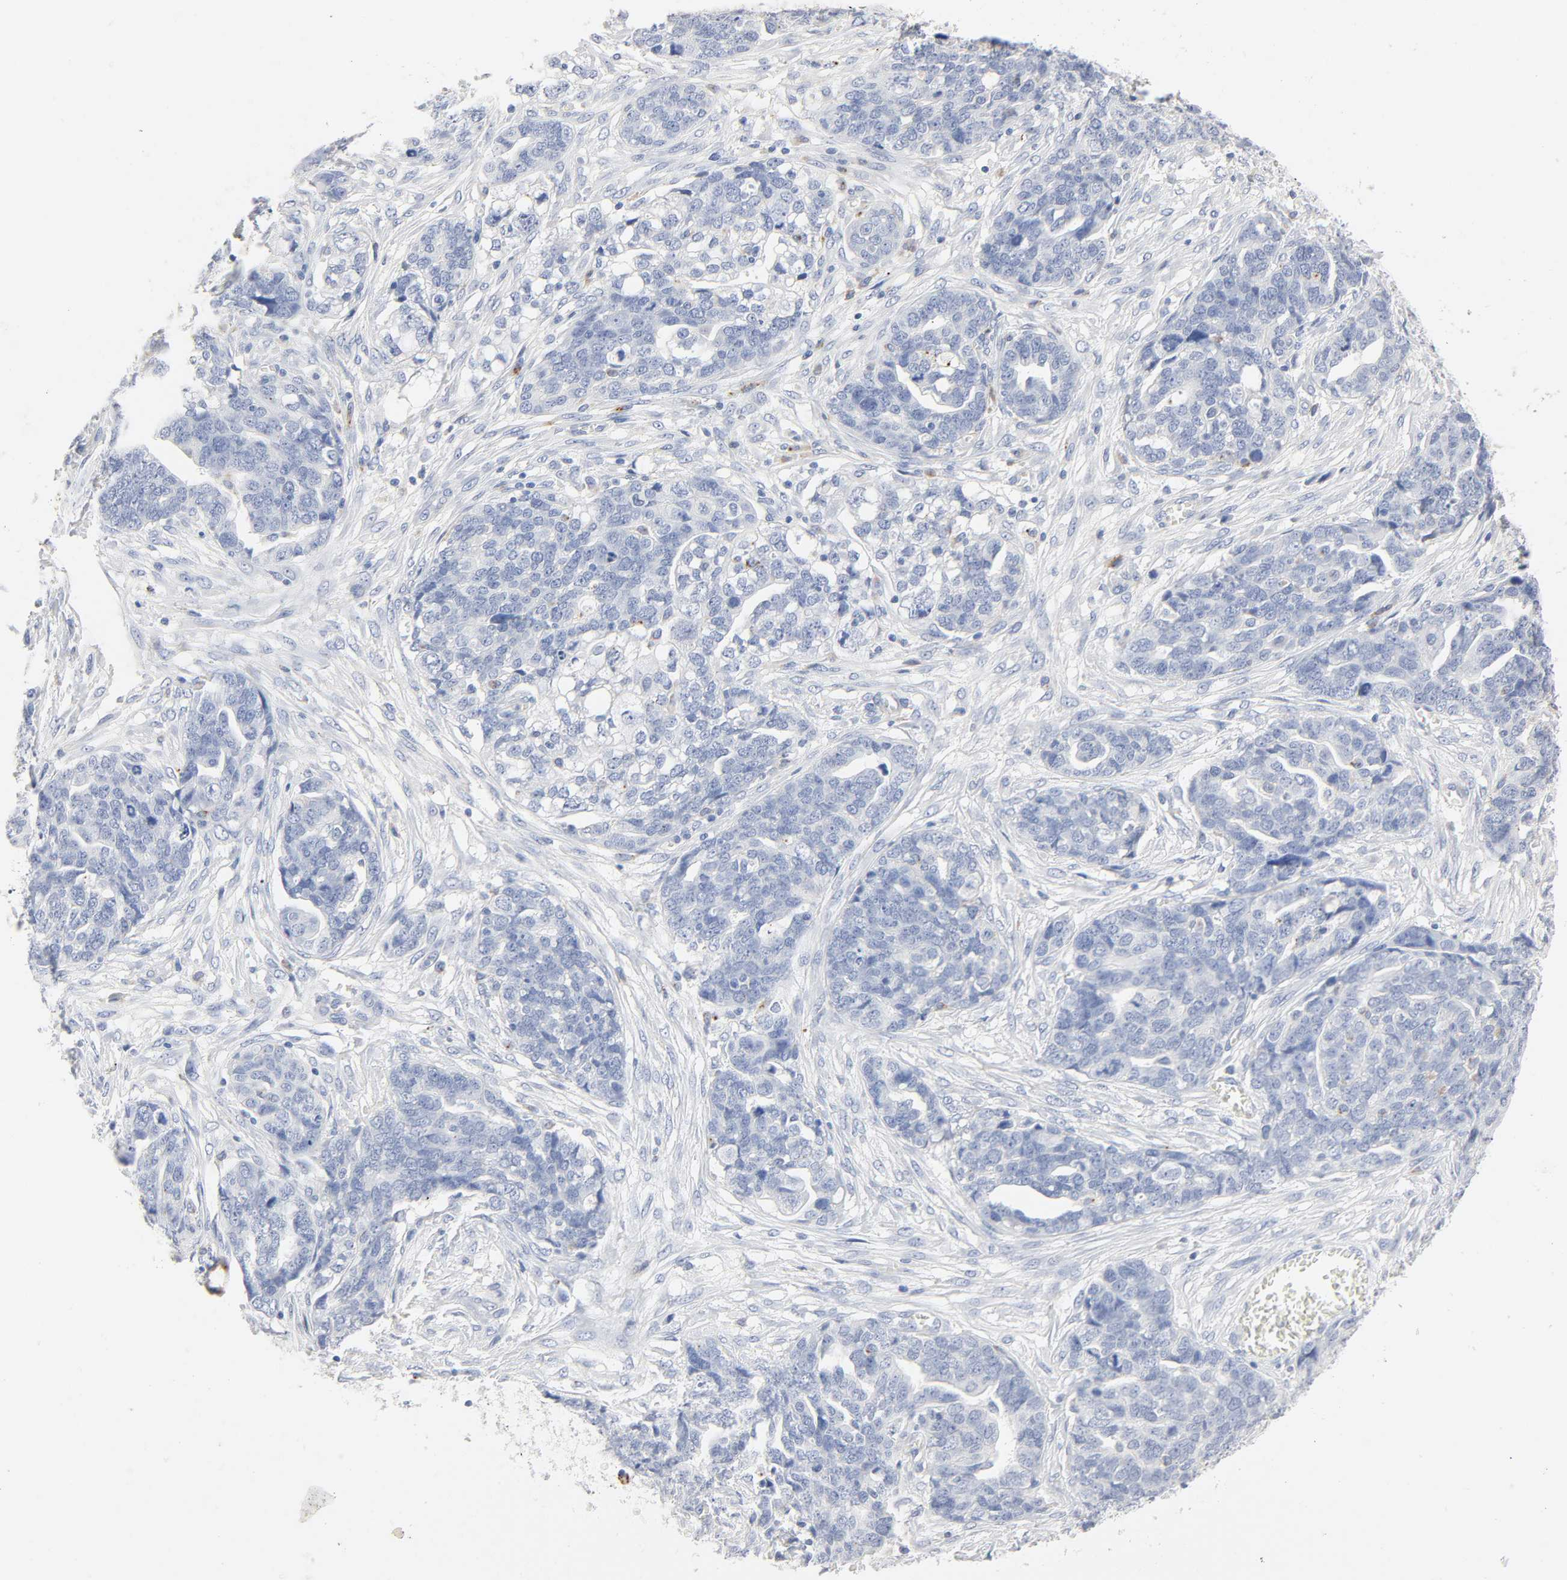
{"staining": {"intensity": "negative", "quantity": "none", "location": "none"}, "tissue": "ovarian cancer", "cell_type": "Tumor cells", "image_type": "cancer", "snomed": [{"axis": "morphology", "description": "Normal tissue, NOS"}, {"axis": "morphology", "description": "Cystadenocarcinoma, serous, NOS"}, {"axis": "topography", "description": "Fallopian tube"}, {"axis": "topography", "description": "Ovary"}], "caption": "Serous cystadenocarcinoma (ovarian) stained for a protein using immunohistochemistry (IHC) shows no staining tumor cells.", "gene": "PLP1", "patient": {"sex": "female", "age": 56}}